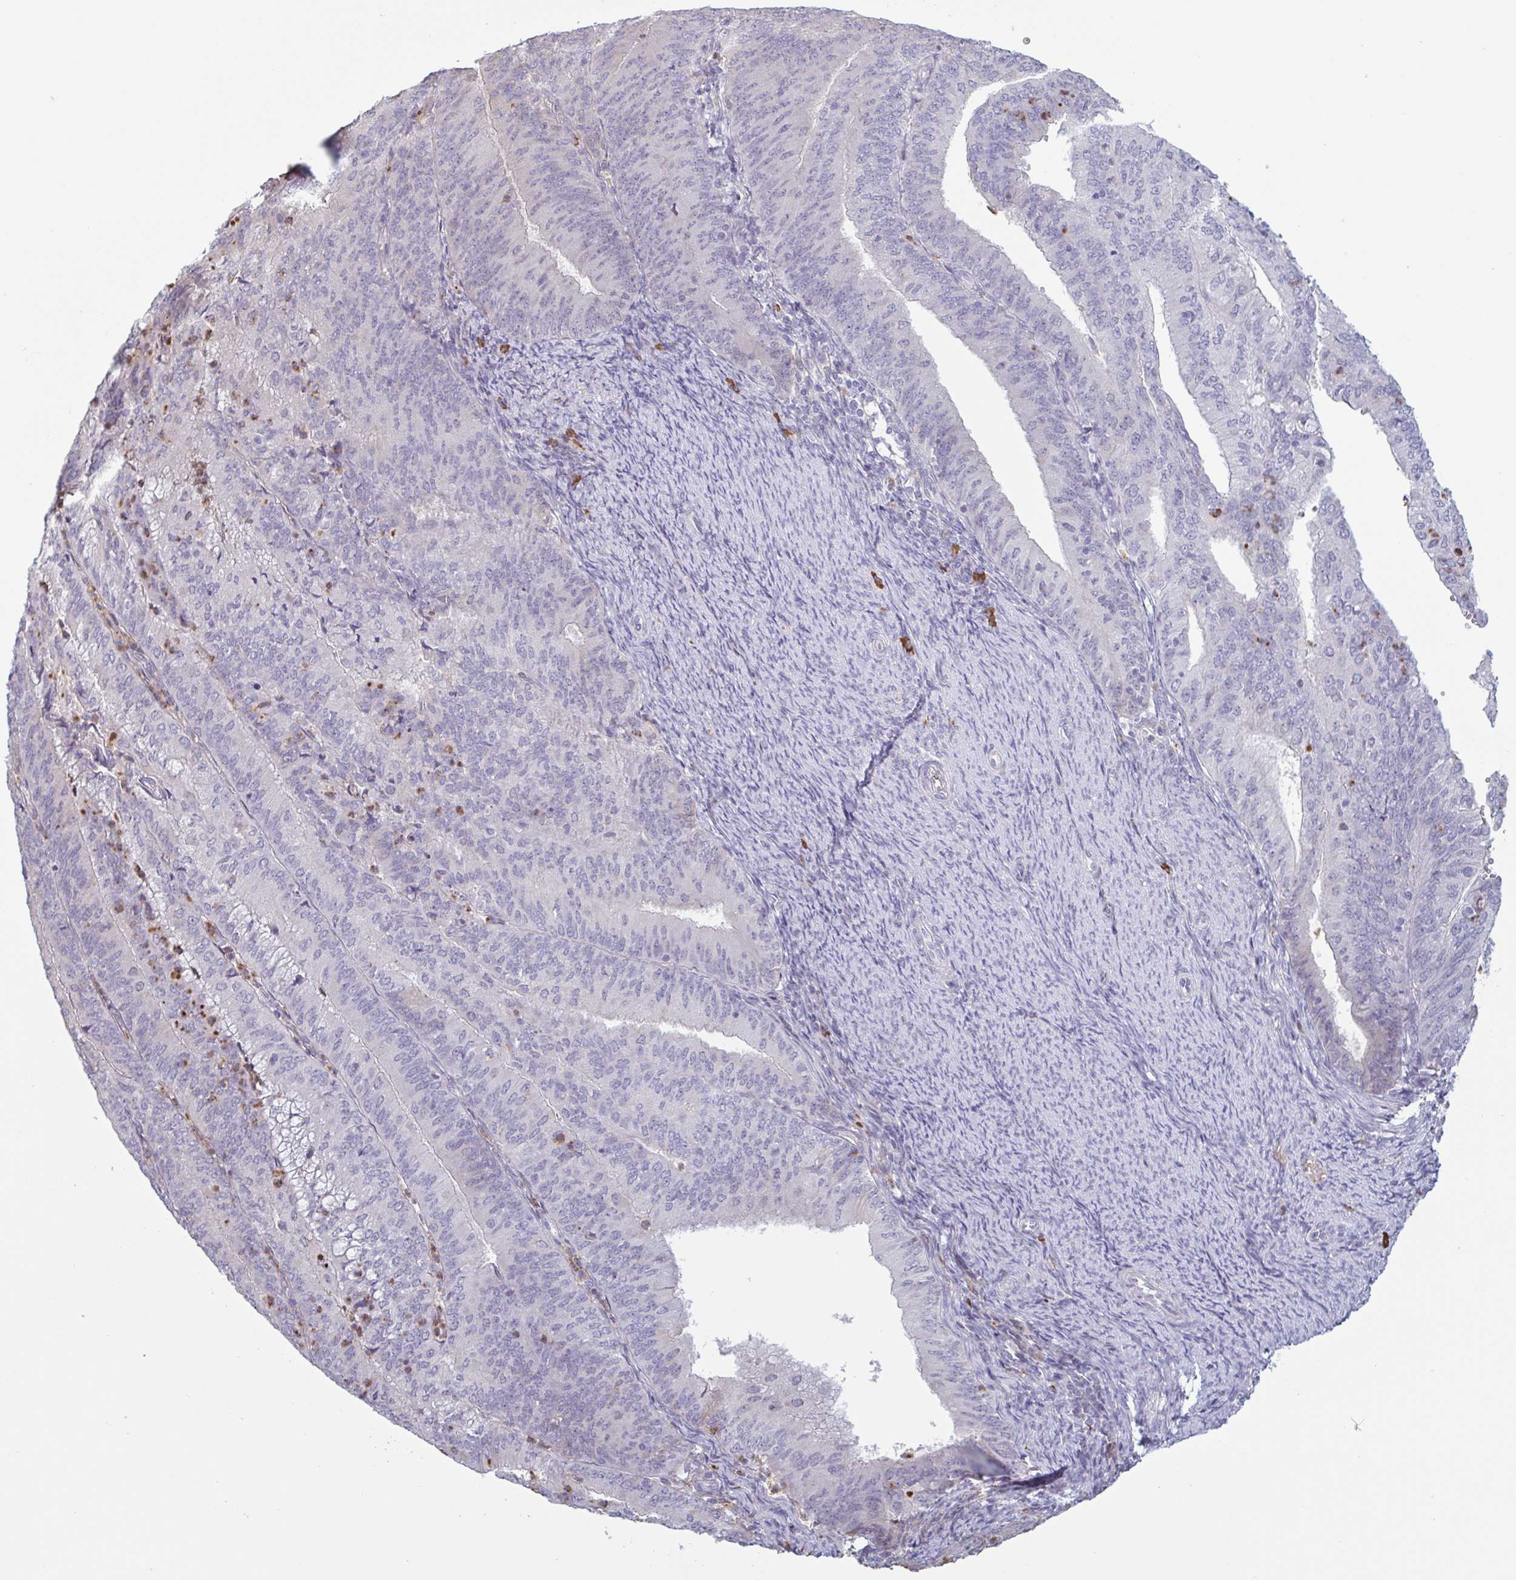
{"staining": {"intensity": "negative", "quantity": "none", "location": "none"}, "tissue": "endometrial cancer", "cell_type": "Tumor cells", "image_type": "cancer", "snomed": [{"axis": "morphology", "description": "Adenocarcinoma, NOS"}, {"axis": "topography", "description": "Endometrium"}], "caption": "Immunohistochemical staining of human endometrial cancer (adenocarcinoma) reveals no significant staining in tumor cells. The staining is performed using DAB (3,3'-diaminobenzidine) brown chromogen with nuclei counter-stained in using hematoxylin.", "gene": "TAF1D", "patient": {"sex": "female", "age": 57}}